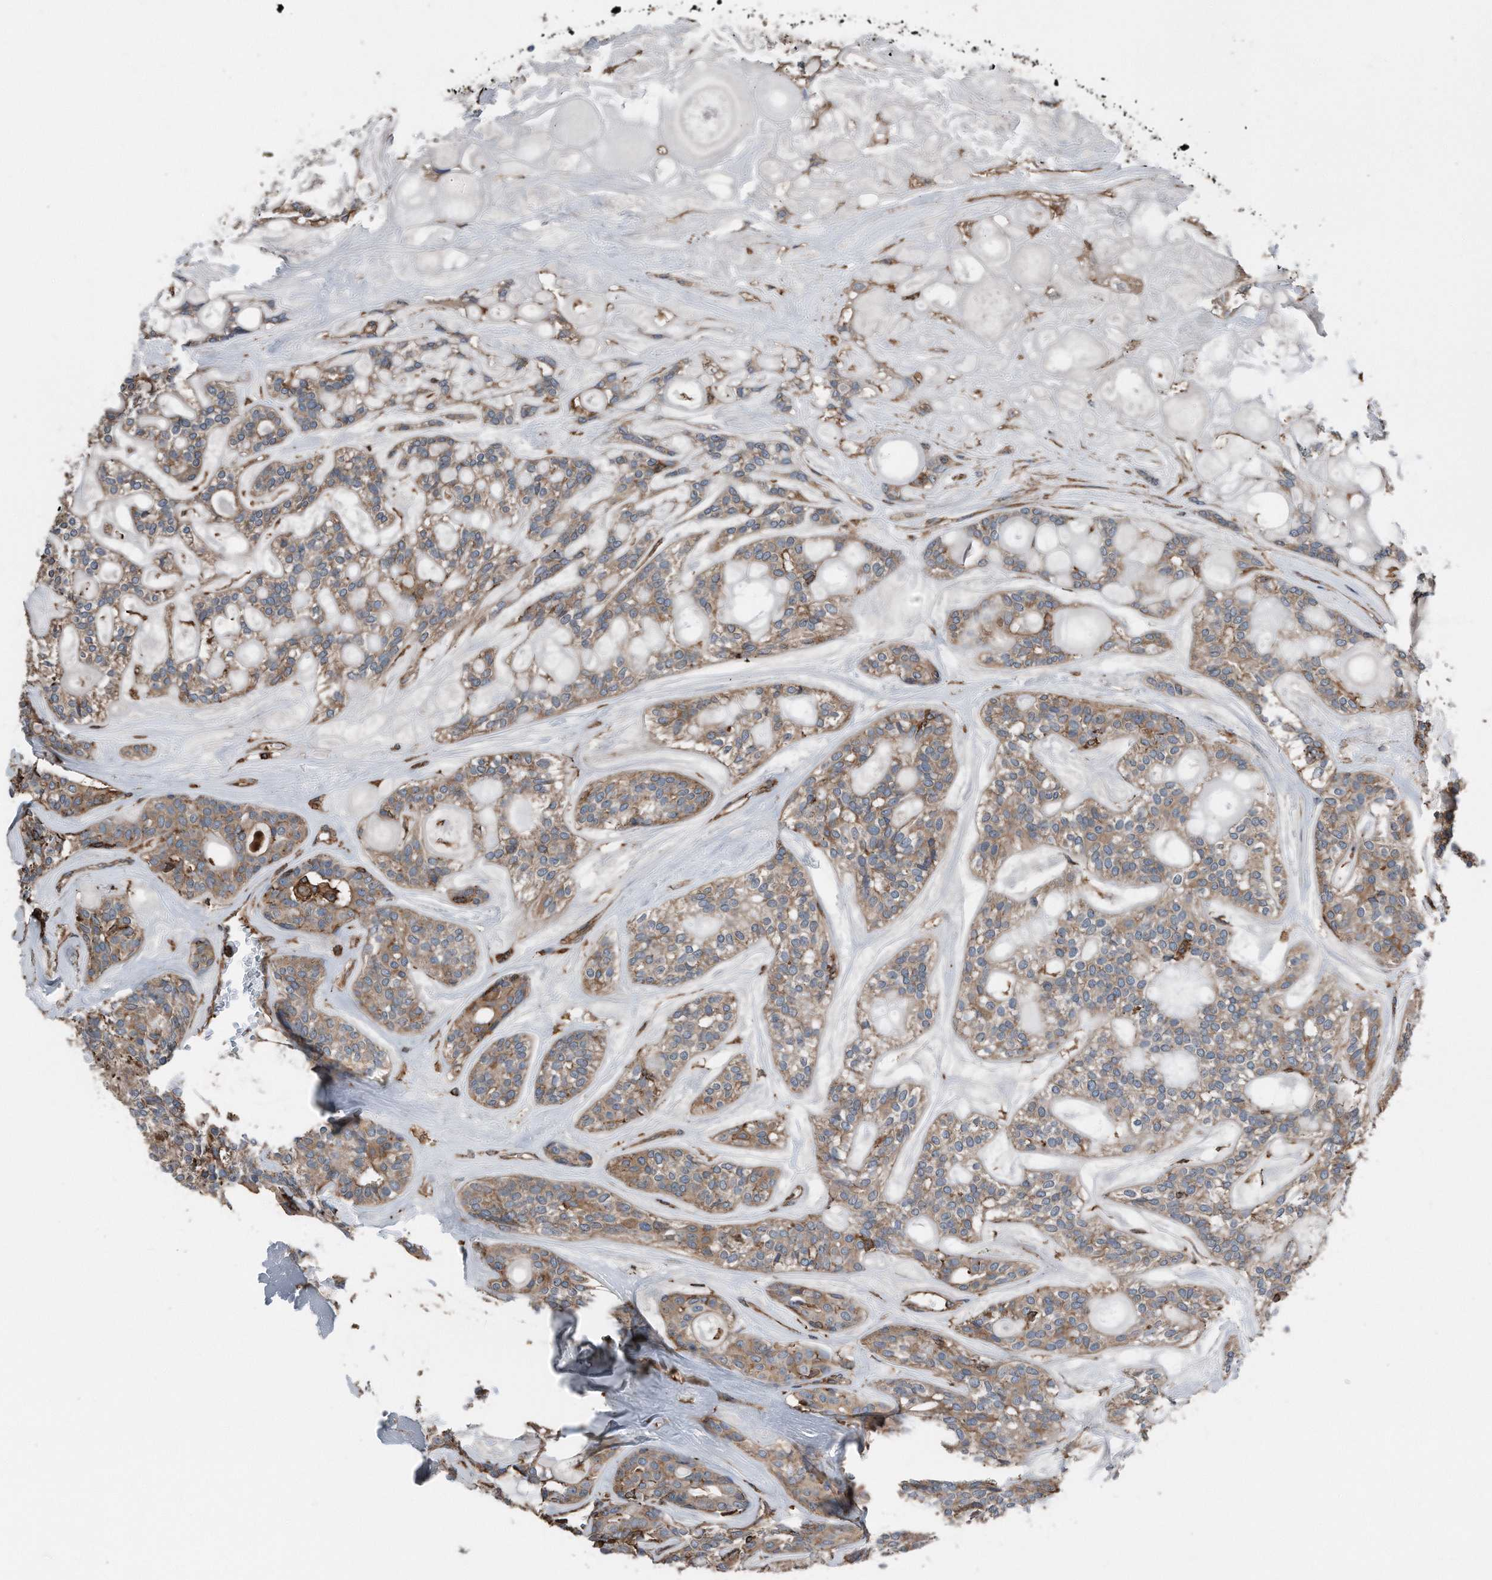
{"staining": {"intensity": "moderate", "quantity": ">75%", "location": "cytoplasmic/membranous"}, "tissue": "head and neck cancer", "cell_type": "Tumor cells", "image_type": "cancer", "snomed": [{"axis": "morphology", "description": "Adenocarcinoma, NOS"}, {"axis": "topography", "description": "Head-Neck"}], "caption": "Tumor cells show medium levels of moderate cytoplasmic/membranous positivity in approximately >75% of cells in human head and neck cancer.", "gene": "RSPO3", "patient": {"sex": "male", "age": 66}}